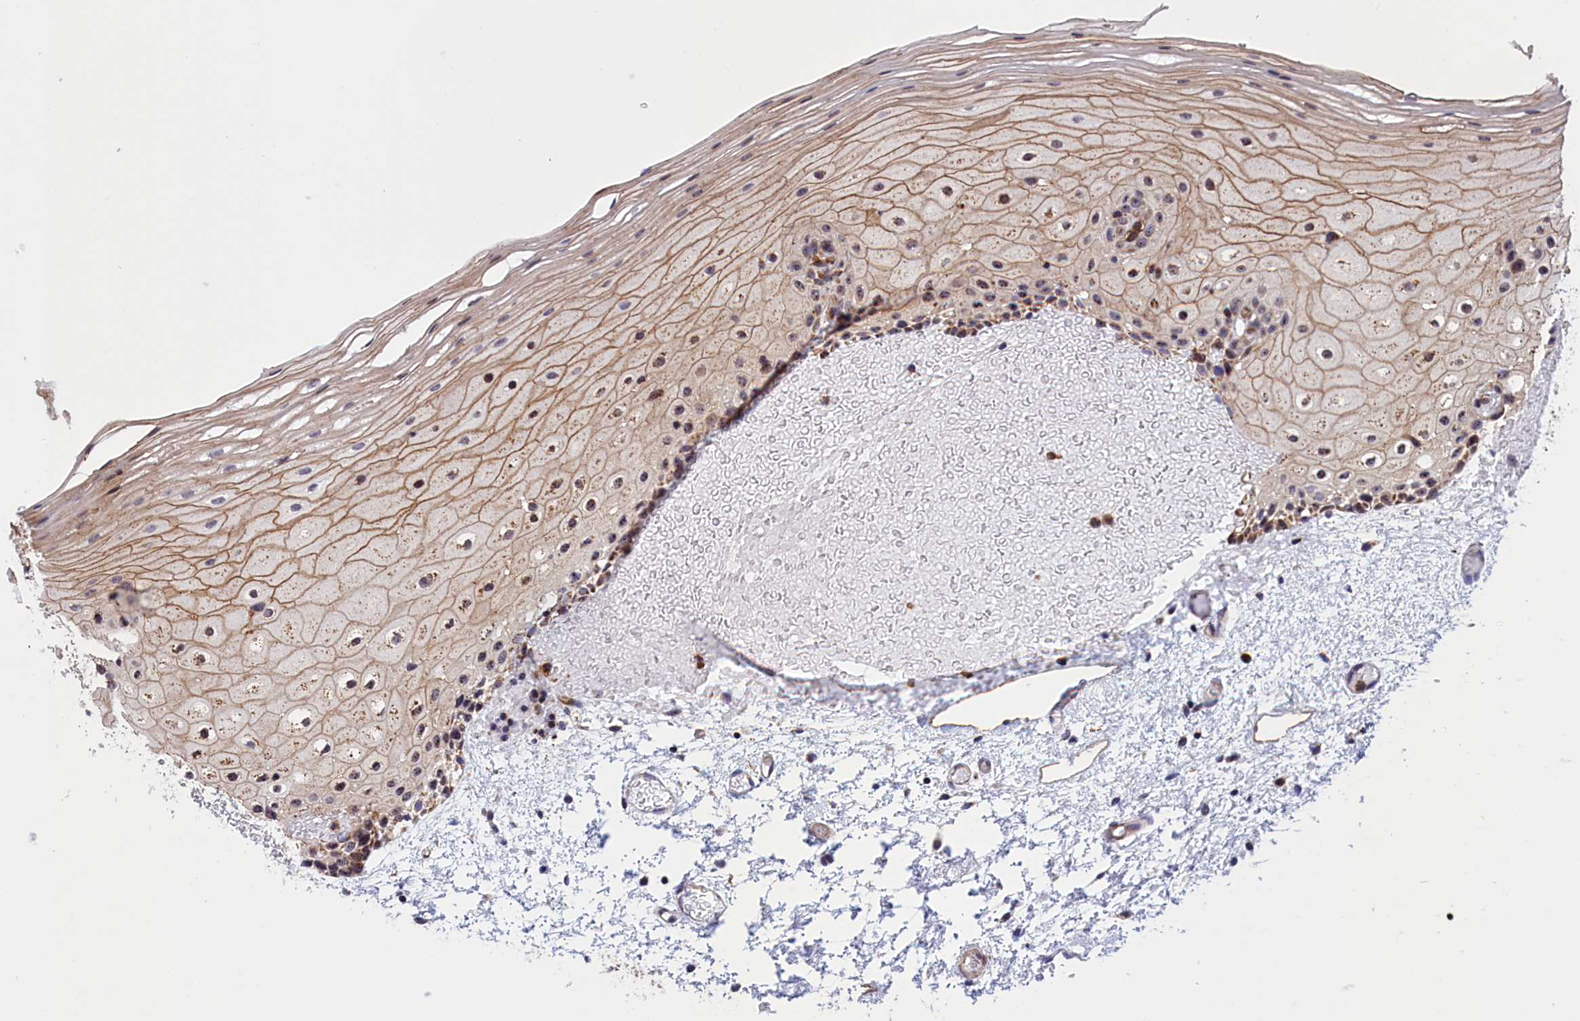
{"staining": {"intensity": "moderate", "quantity": ">75%", "location": "cytoplasmic/membranous,nuclear"}, "tissue": "oral mucosa", "cell_type": "Squamous epithelial cells", "image_type": "normal", "snomed": [{"axis": "morphology", "description": "Normal tissue, NOS"}, {"axis": "topography", "description": "Oral tissue"}], "caption": "Immunohistochemistry histopathology image of normal oral mucosa stained for a protein (brown), which displays medium levels of moderate cytoplasmic/membranous,nuclear positivity in approximately >75% of squamous epithelial cells.", "gene": "MPND", "patient": {"sex": "female", "age": 70}}